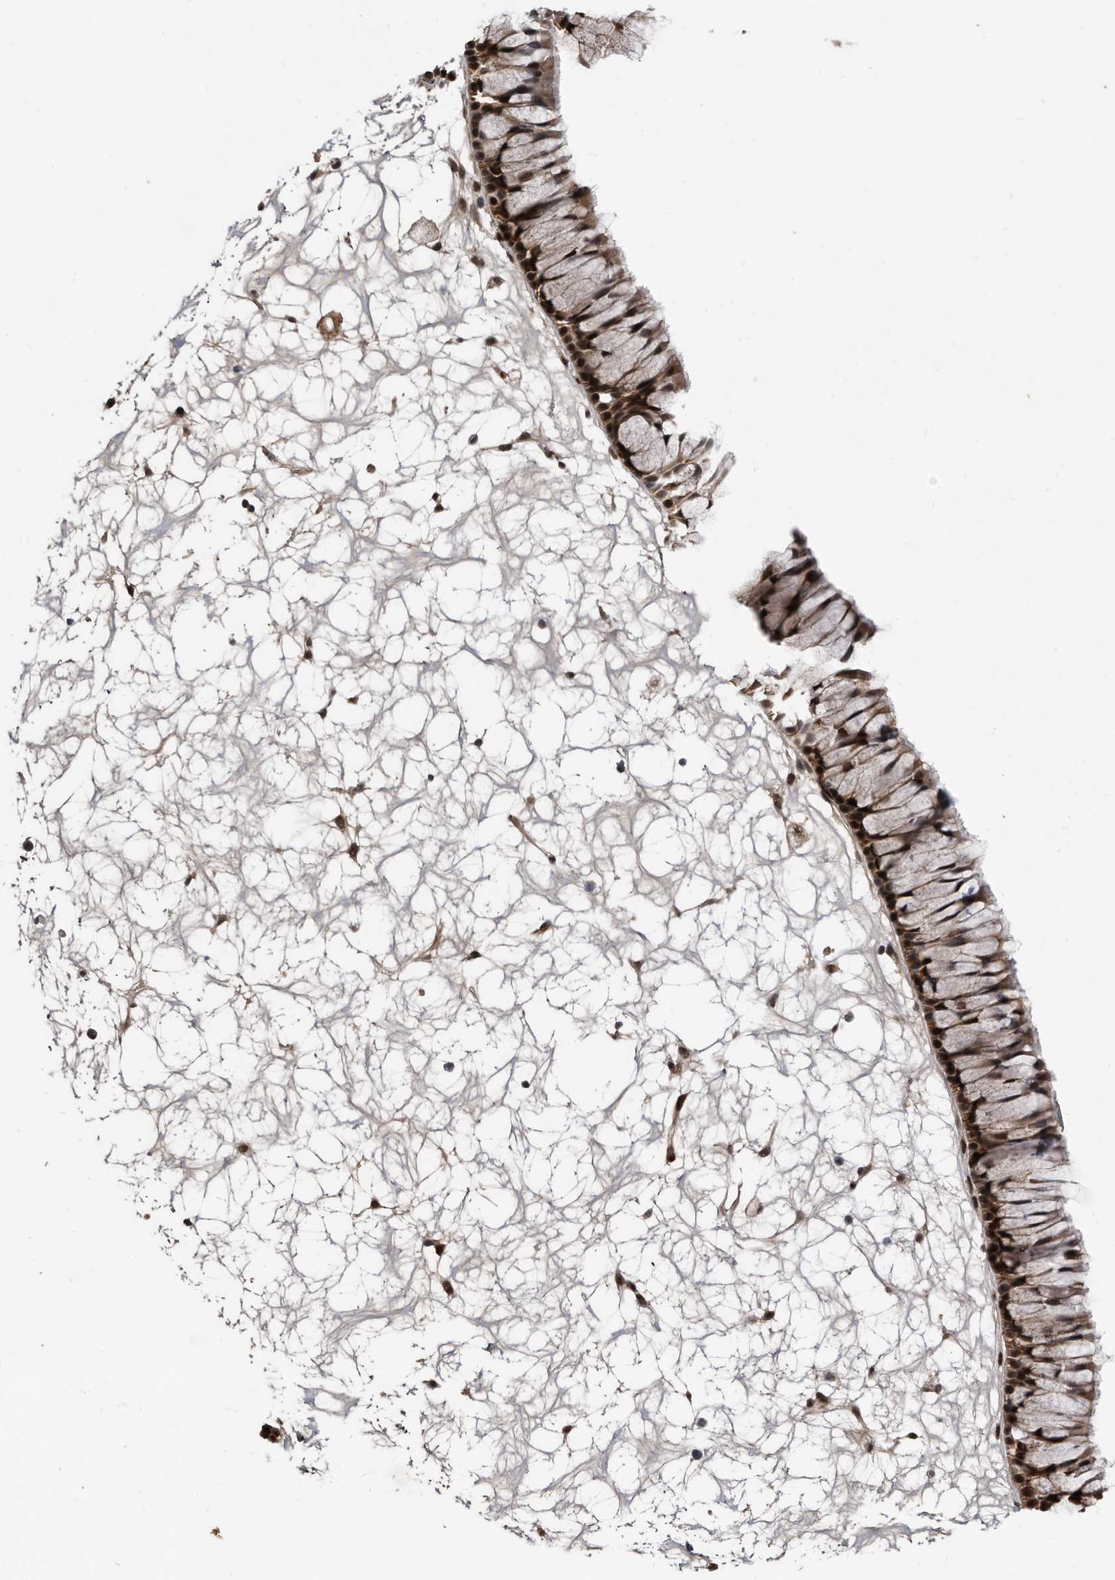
{"staining": {"intensity": "strong", "quantity": ">75%", "location": "nuclear"}, "tissue": "nasopharynx", "cell_type": "Respiratory epithelial cells", "image_type": "normal", "snomed": [{"axis": "morphology", "description": "Normal tissue, NOS"}, {"axis": "topography", "description": "Nasopharynx"}], "caption": "Protein expression analysis of unremarkable nasopharynx displays strong nuclear staining in about >75% of respiratory epithelial cells.", "gene": "RAD23B", "patient": {"sex": "male", "age": 64}}